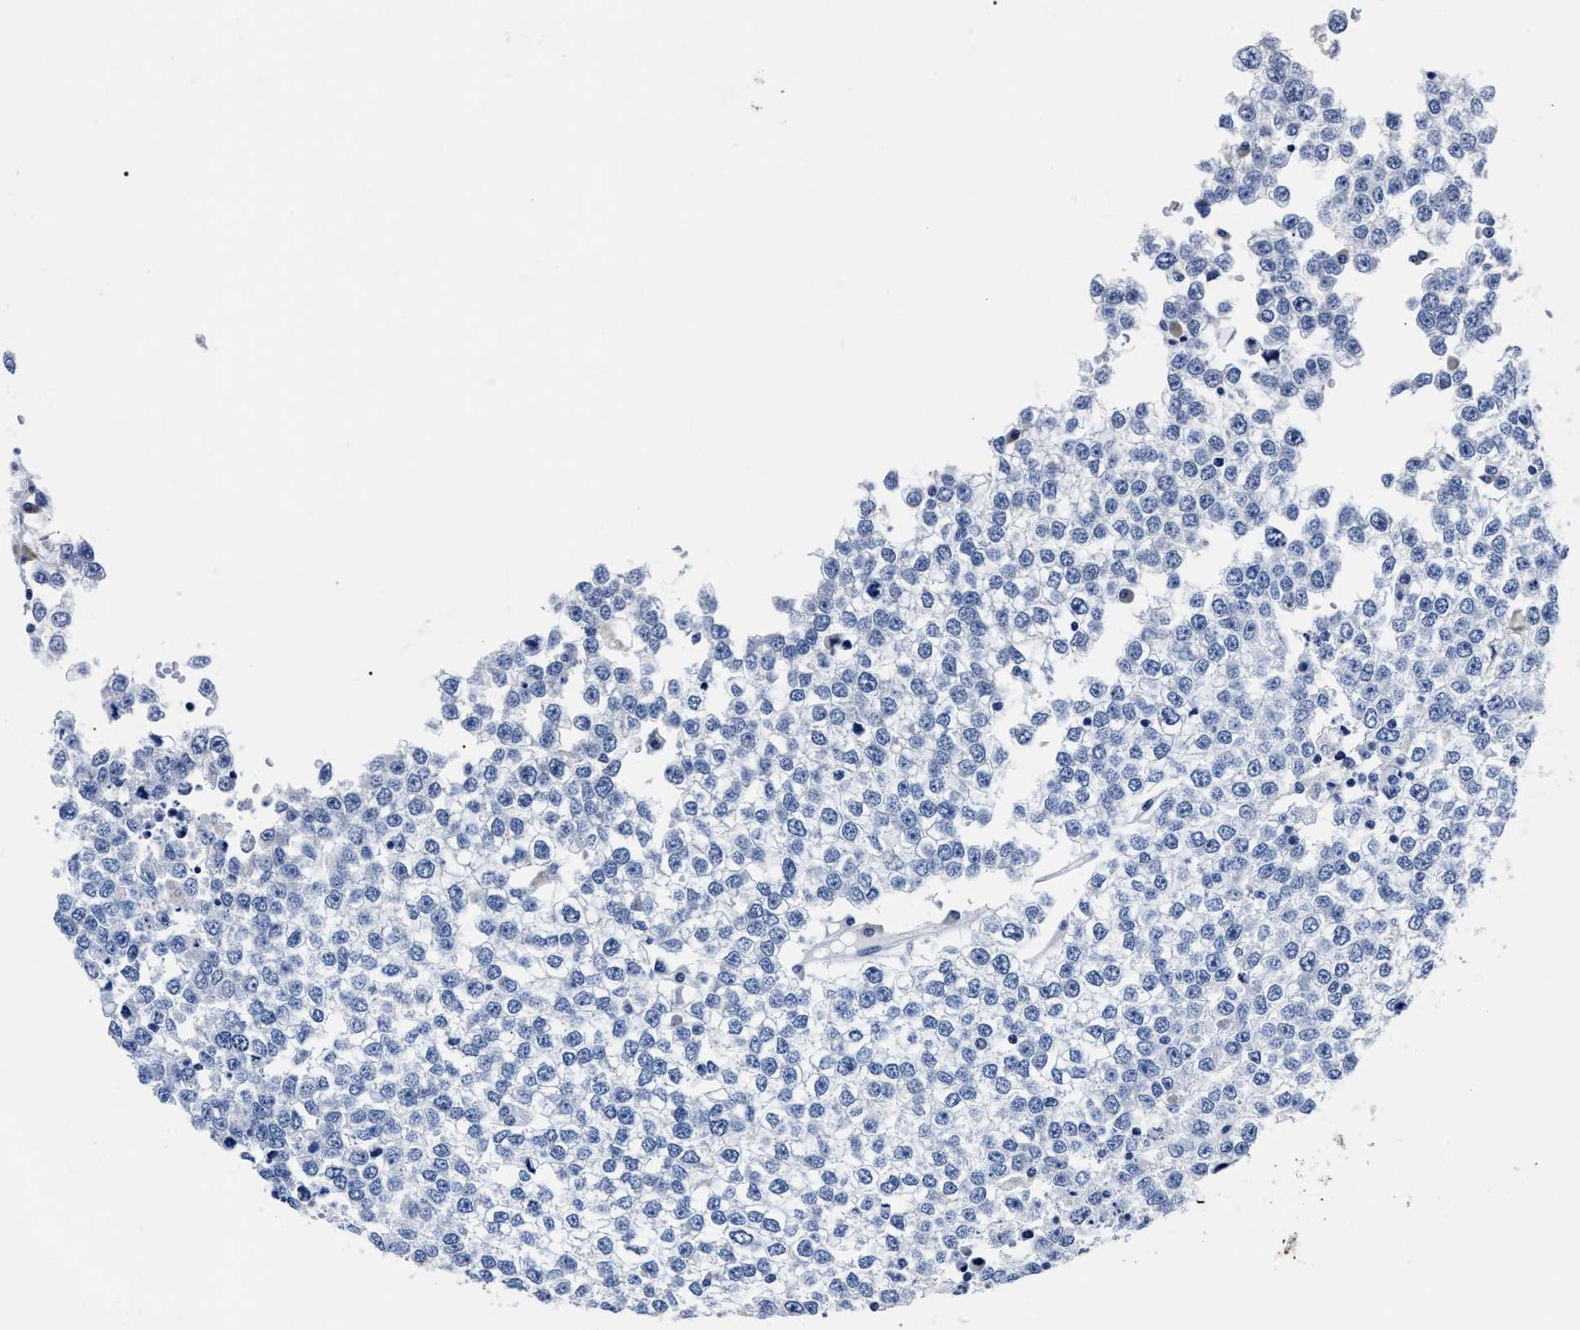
{"staining": {"intensity": "negative", "quantity": "none", "location": "none"}, "tissue": "testis cancer", "cell_type": "Tumor cells", "image_type": "cancer", "snomed": [{"axis": "morphology", "description": "Seminoma, NOS"}, {"axis": "topography", "description": "Testis"}], "caption": "Immunohistochemistry micrograph of testis cancer (seminoma) stained for a protein (brown), which exhibits no expression in tumor cells. The staining was performed using DAB to visualize the protein expression in brown, while the nuclei were stained in blue with hematoxylin (Magnification: 20x).", "gene": "MOV10L1", "patient": {"sex": "male", "age": 65}}